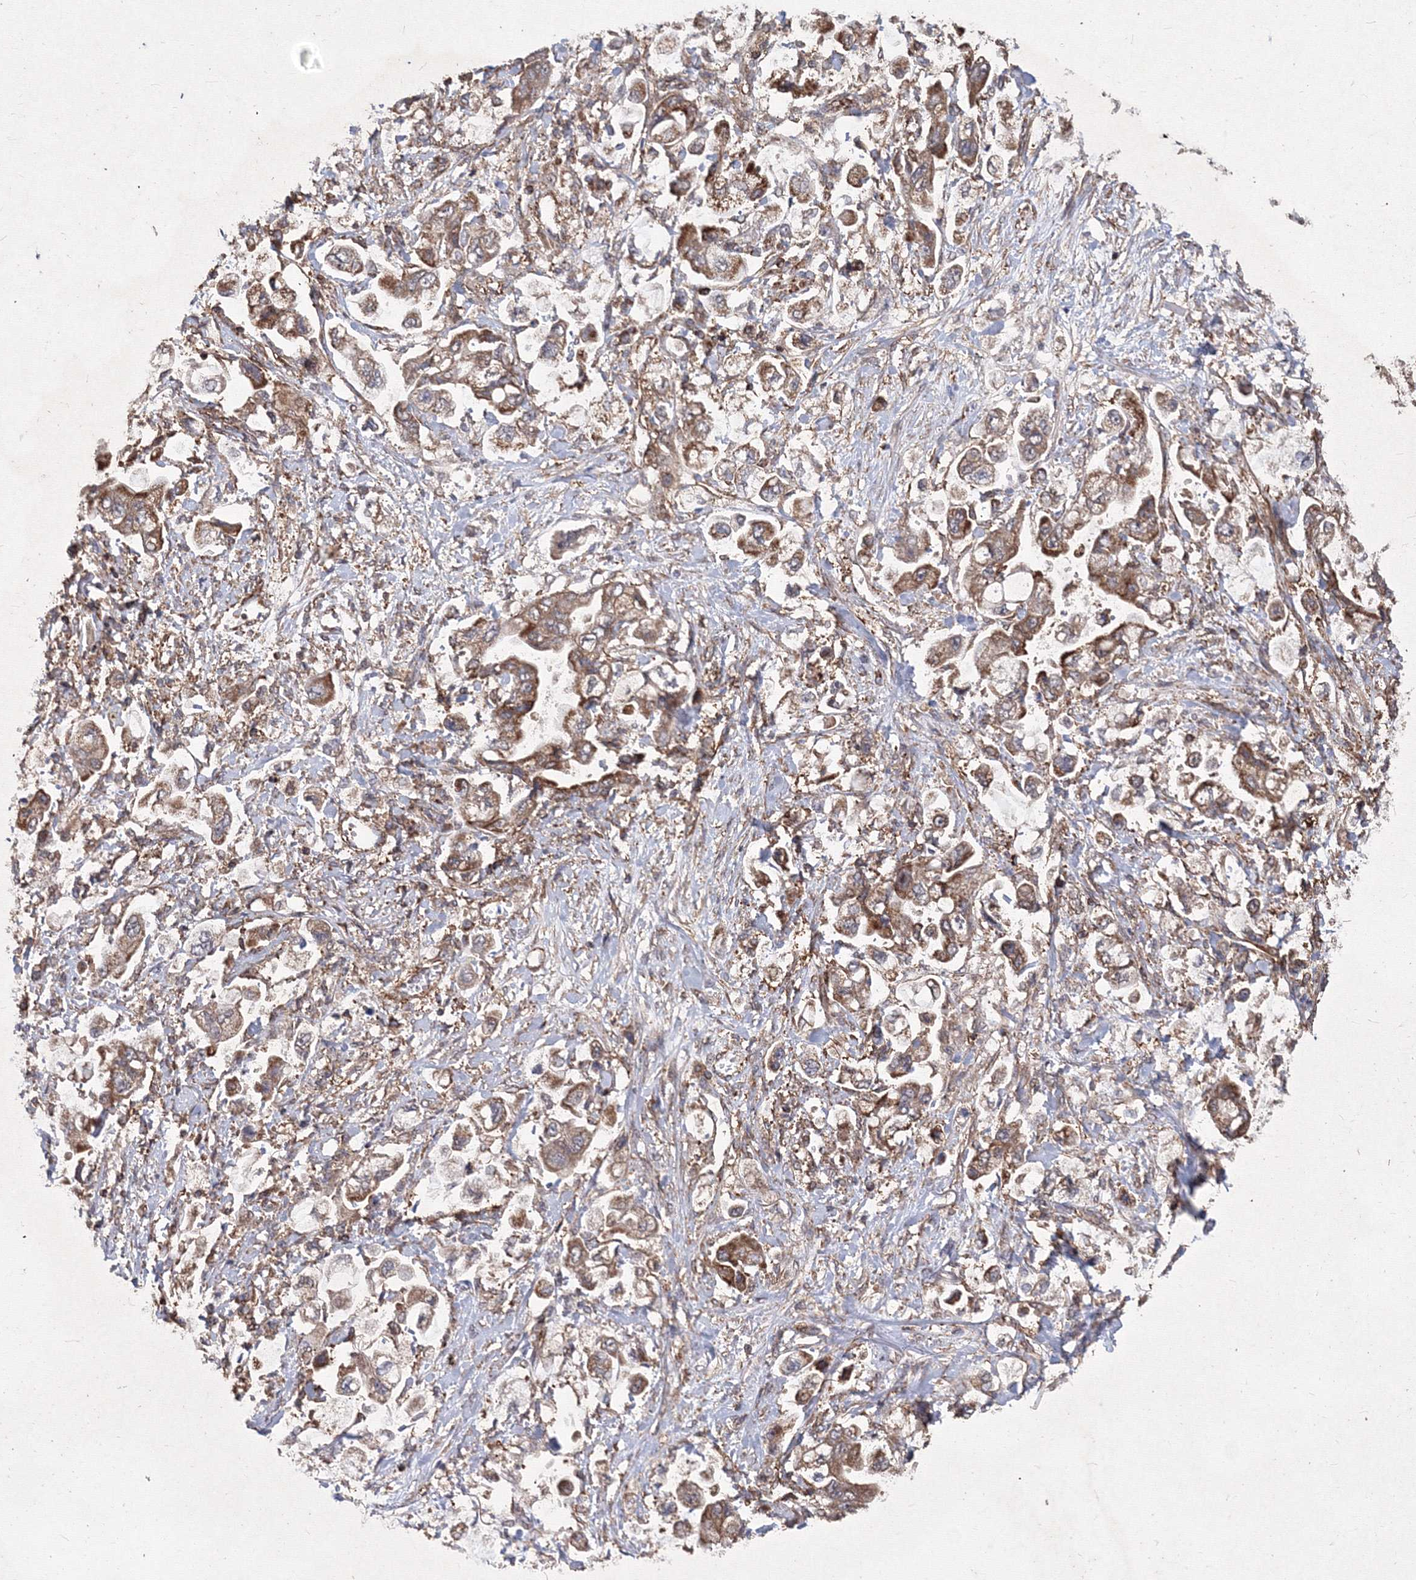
{"staining": {"intensity": "moderate", "quantity": ">75%", "location": "cytoplasmic/membranous"}, "tissue": "stomach cancer", "cell_type": "Tumor cells", "image_type": "cancer", "snomed": [{"axis": "morphology", "description": "Adenocarcinoma, NOS"}, {"axis": "topography", "description": "Stomach"}], "caption": "There is medium levels of moderate cytoplasmic/membranous expression in tumor cells of adenocarcinoma (stomach), as demonstrated by immunohistochemical staining (brown color).", "gene": "TMEM139", "patient": {"sex": "male", "age": 62}}